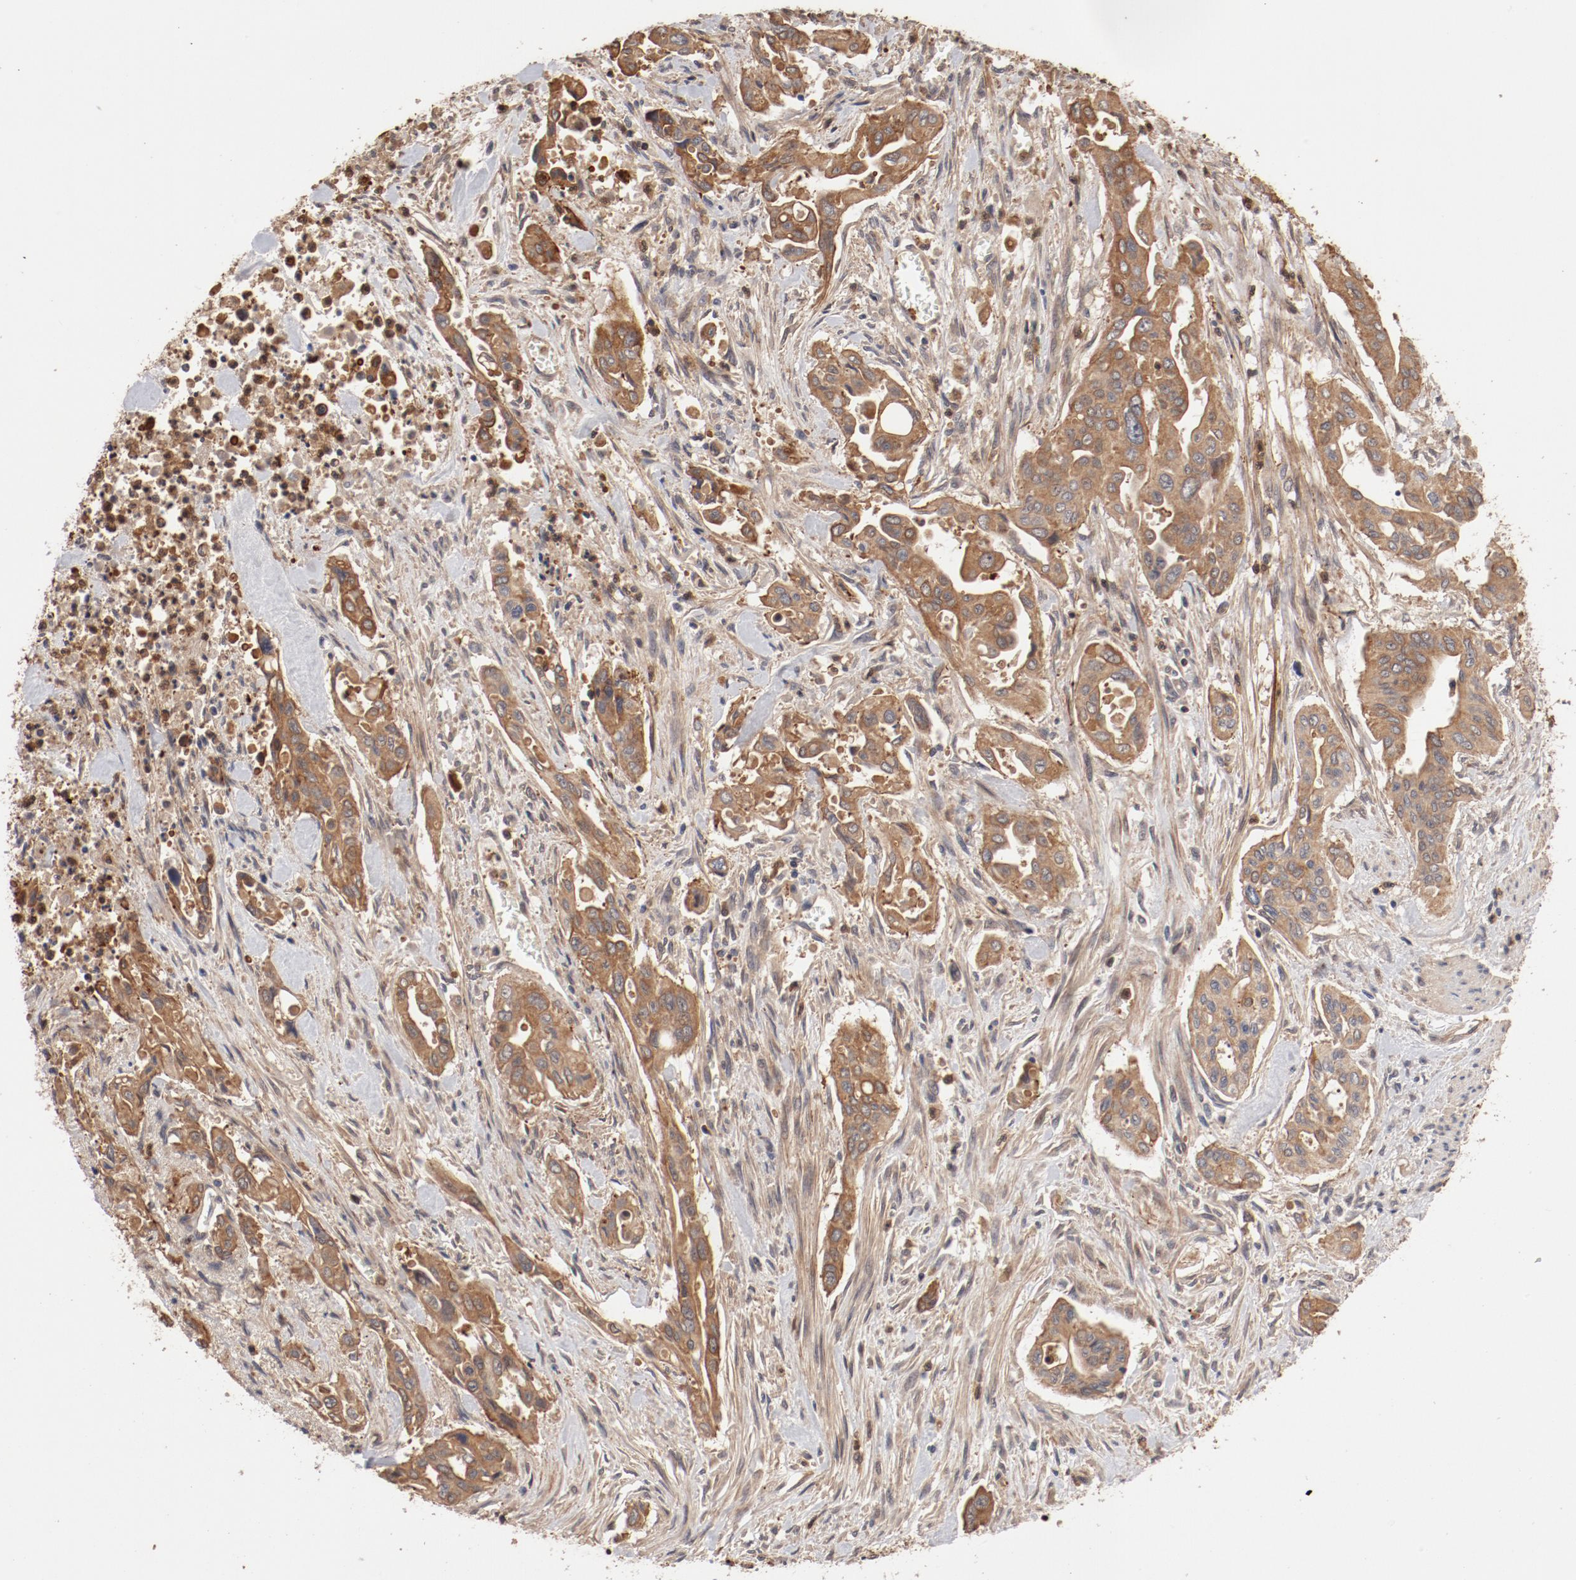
{"staining": {"intensity": "moderate", "quantity": ">75%", "location": "cytoplasmic/membranous"}, "tissue": "pancreatic cancer", "cell_type": "Tumor cells", "image_type": "cancer", "snomed": [{"axis": "morphology", "description": "Adenocarcinoma, NOS"}, {"axis": "topography", "description": "Pancreas"}], "caption": "Immunohistochemistry (IHC) of pancreatic cancer shows medium levels of moderate cytoplasmic/membranous positivity in approximately >75% of tumor cells.", "gene": "GUF1", "patient": {"sex": "male", "age": 77}}